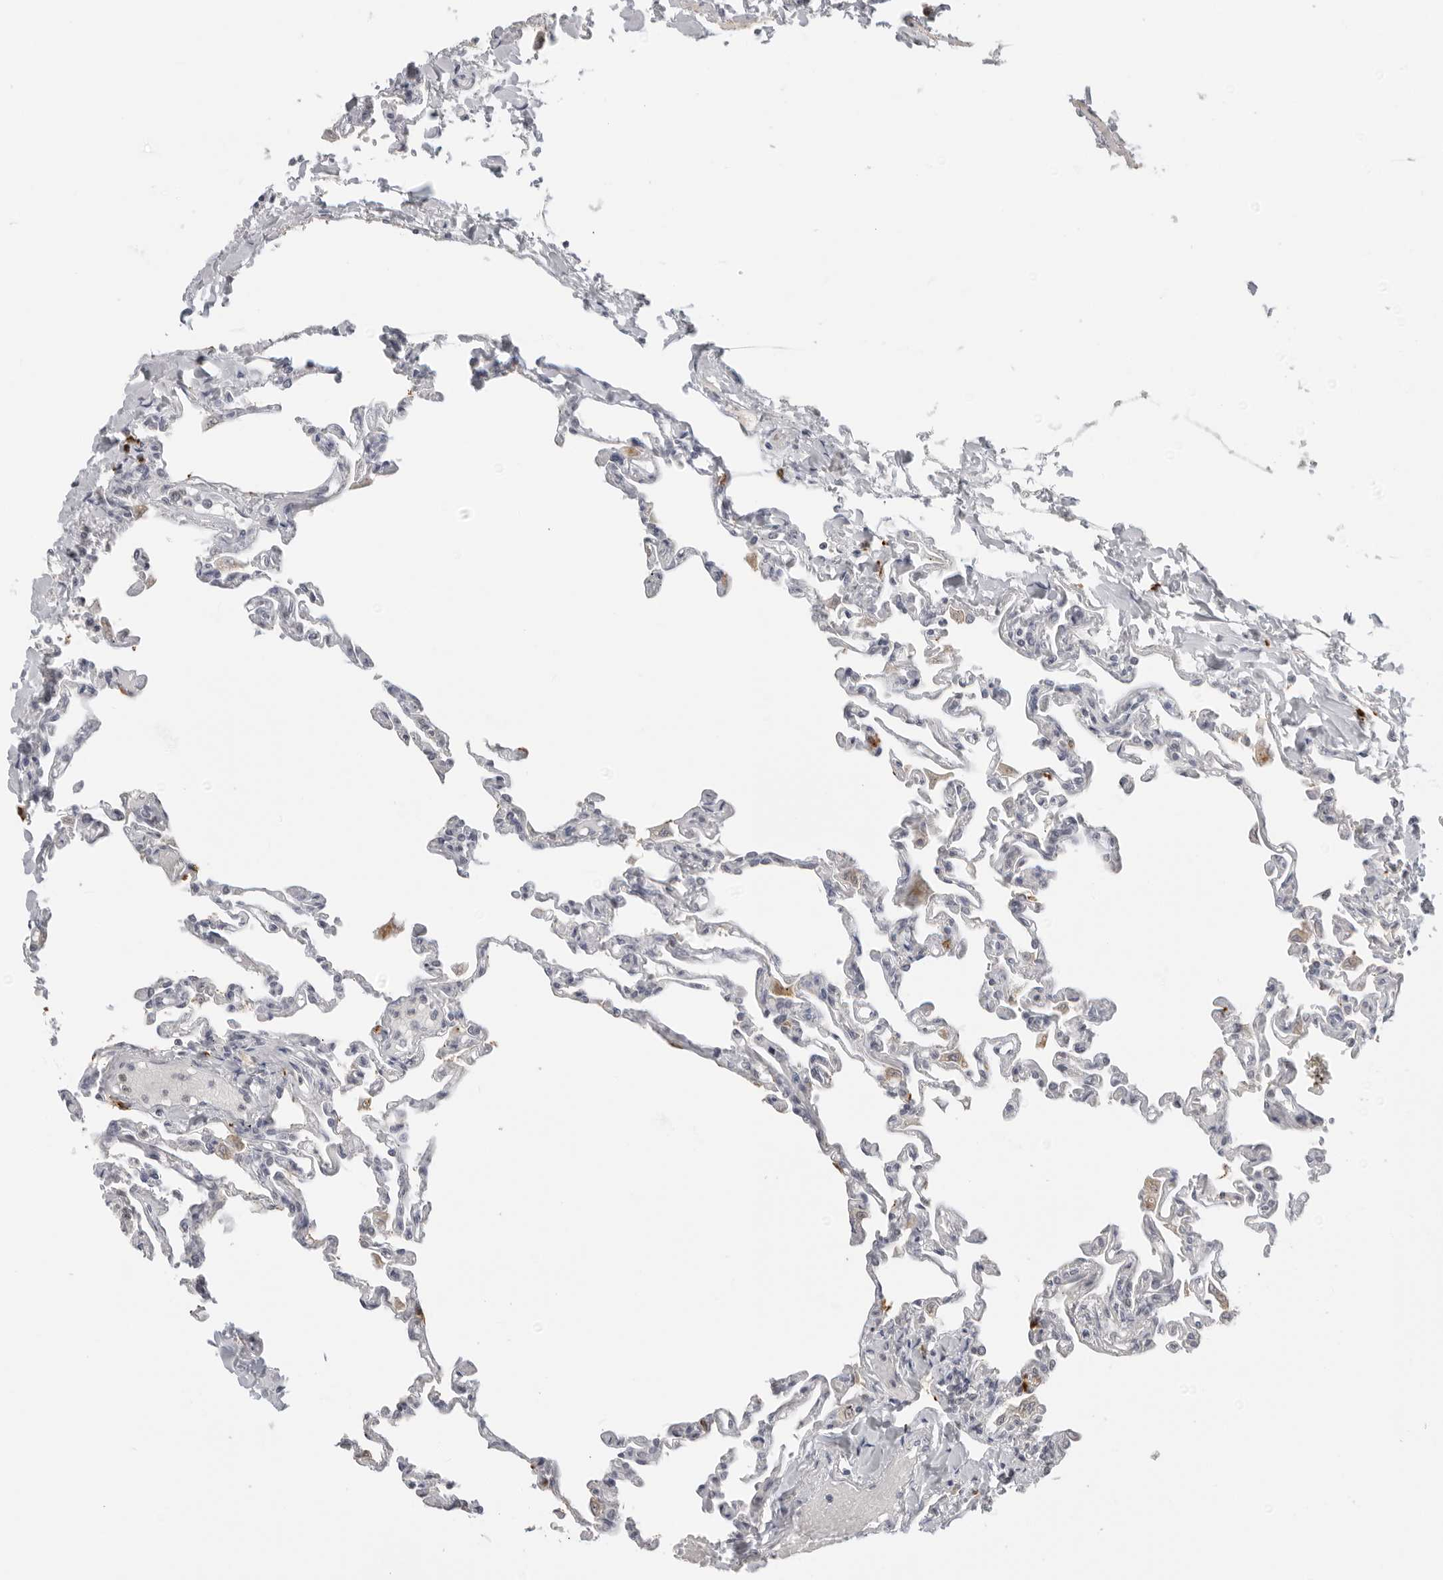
{"staining": {"intensity": "negative", "quantity": "none", "location": "none"}, "tissue": "lung", "cell_type": "Alveolar cells", "image_type": "normal", "snomed": [{"axis": "morphology", "description": "Normal tissue, NOS"}, {"axis": "topography", "description": "Lung"}], "caption": "Histopathology image shows no protein positivity in alveolar cells of normal lung.", "gene": "MSH6", "patient": {"sex": "male", "age": 21}}